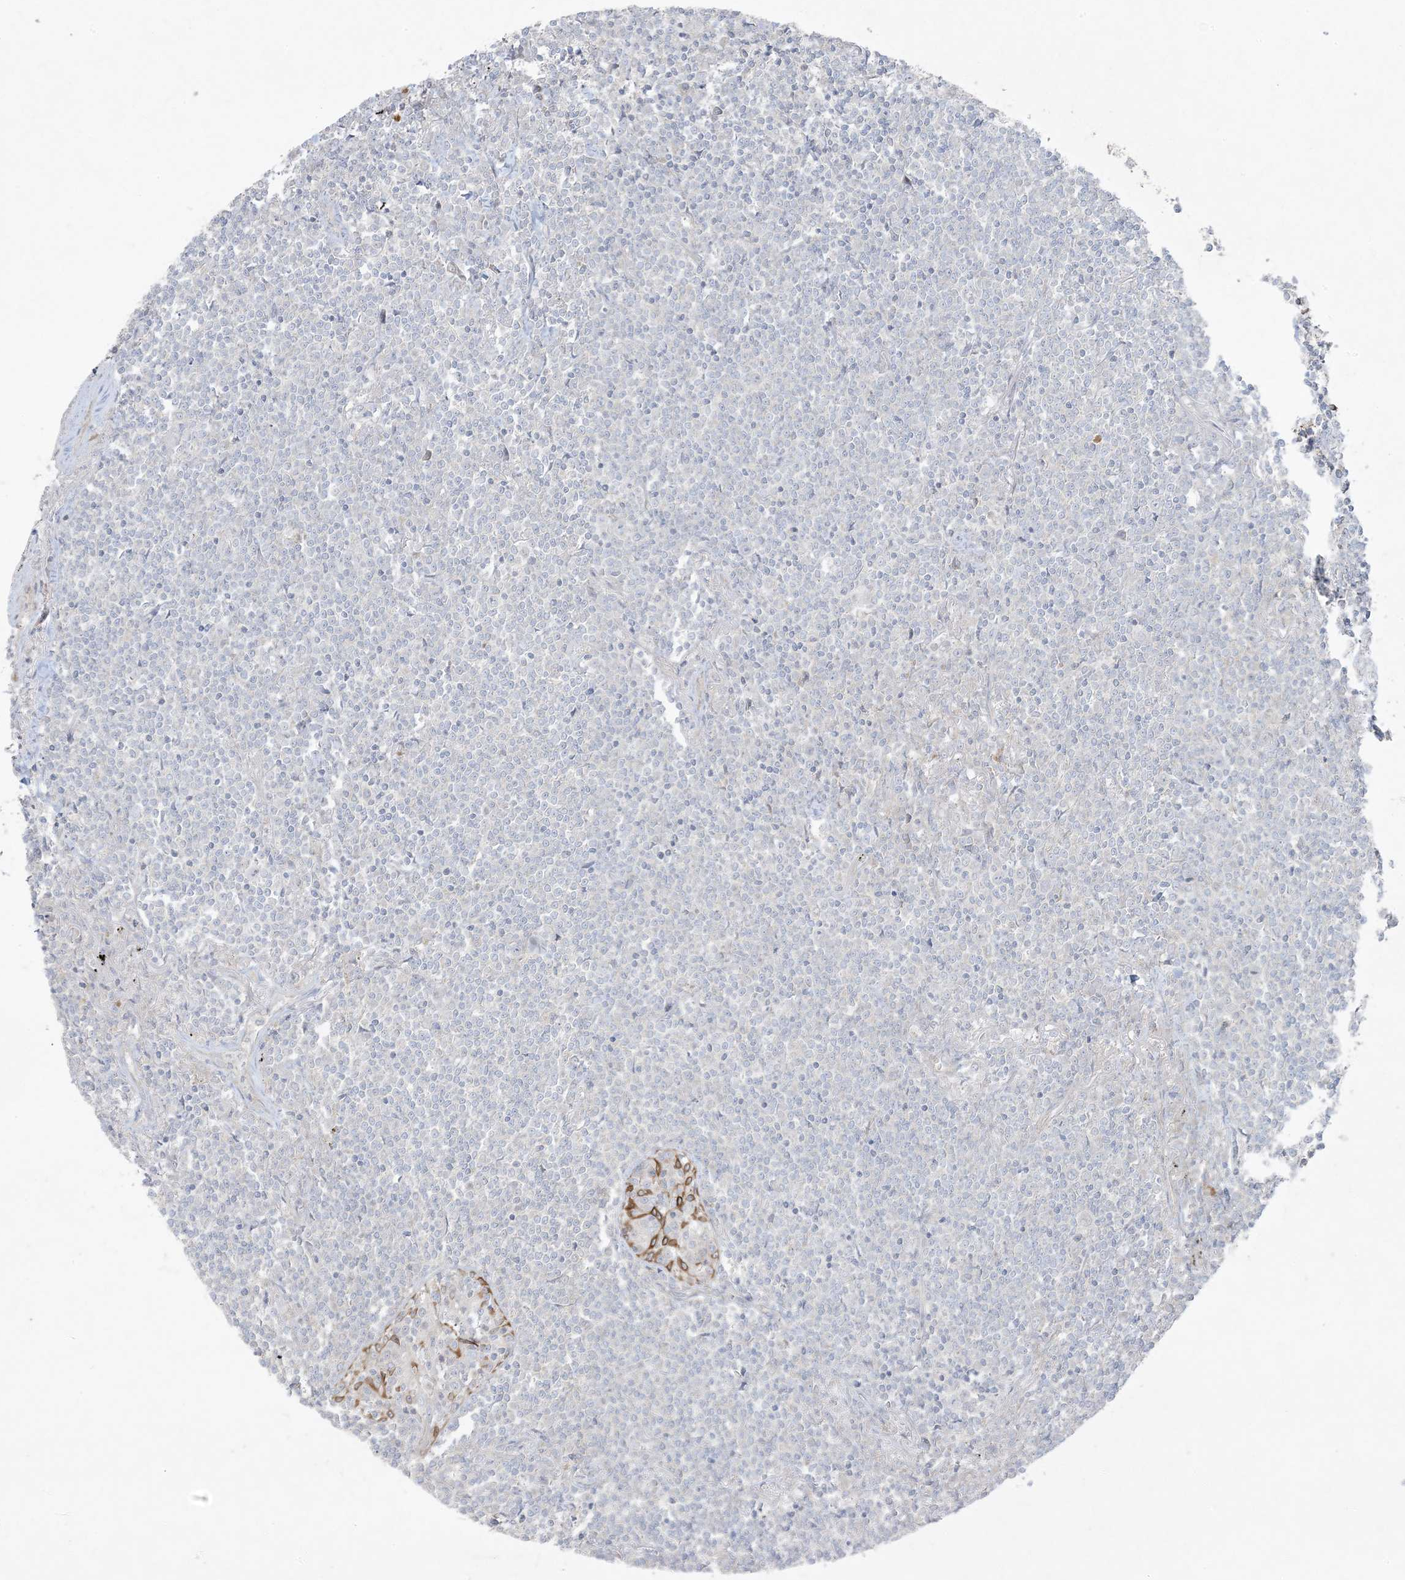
{"staining": {"intensity": "negative", "quantity": "none", "location": "none"}, "tissue": "lymphoma", "cell_type": "Tumor cells", "image_type": "cancer", "snomed": [{"axis": "morphology", "description": "Malignant lymphoma, non-Hodgkin's type, Low grade"}, {"axis": "topography", "description": "Lung"}], "caption": "Immunohistochemistry (IHC) of human lymphoma exhibits no positivity in tumor cells.", "gene": "PIK3R4", "patient": {"sex": "female", "age": 71}}